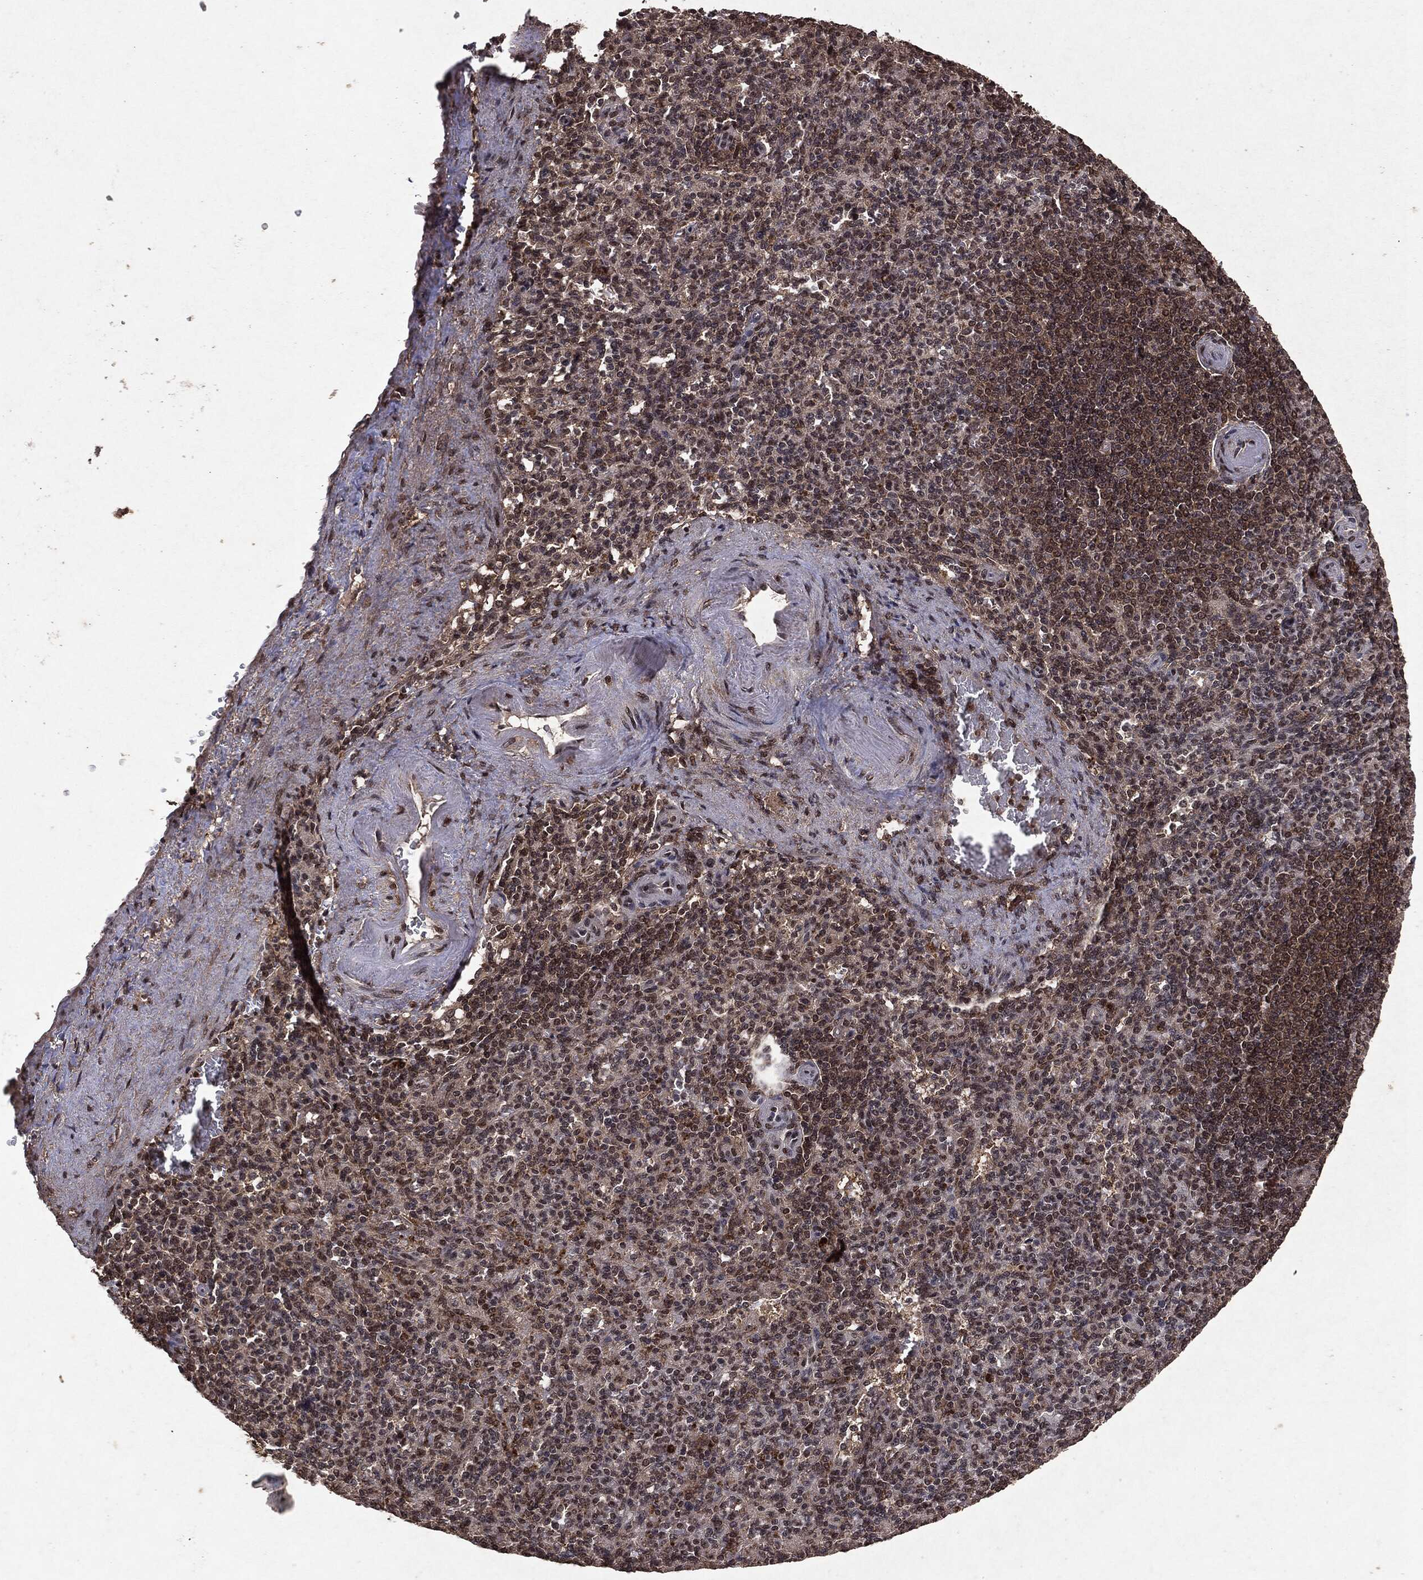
{"staining": {"intensity": "moderate", "quantity": "25%-75%", "location": "nuclear"}, "tissue": "spleen", "cell_type": "Cells in red pulp", "image_type": "normal", "snomed": [{"axis": "morphology", "description": "Normal tissue, NOS"}, {"axis": "topography", "description": "Spleen"}], "caption": "Immunohistochemistry of unremarkable human spleen demonstrates medium levels of moderate nuclear positivity in approximately 25%-75% of cells in red pulp. The staining is performed using DAB (3,3'-diaminobenzidine) brown chromogen to label protein expression. The nuclei are counter-stained blue using hematoxylin.", "gene": "PEBP1", "patient": {"sex": "female", "age": 74}}